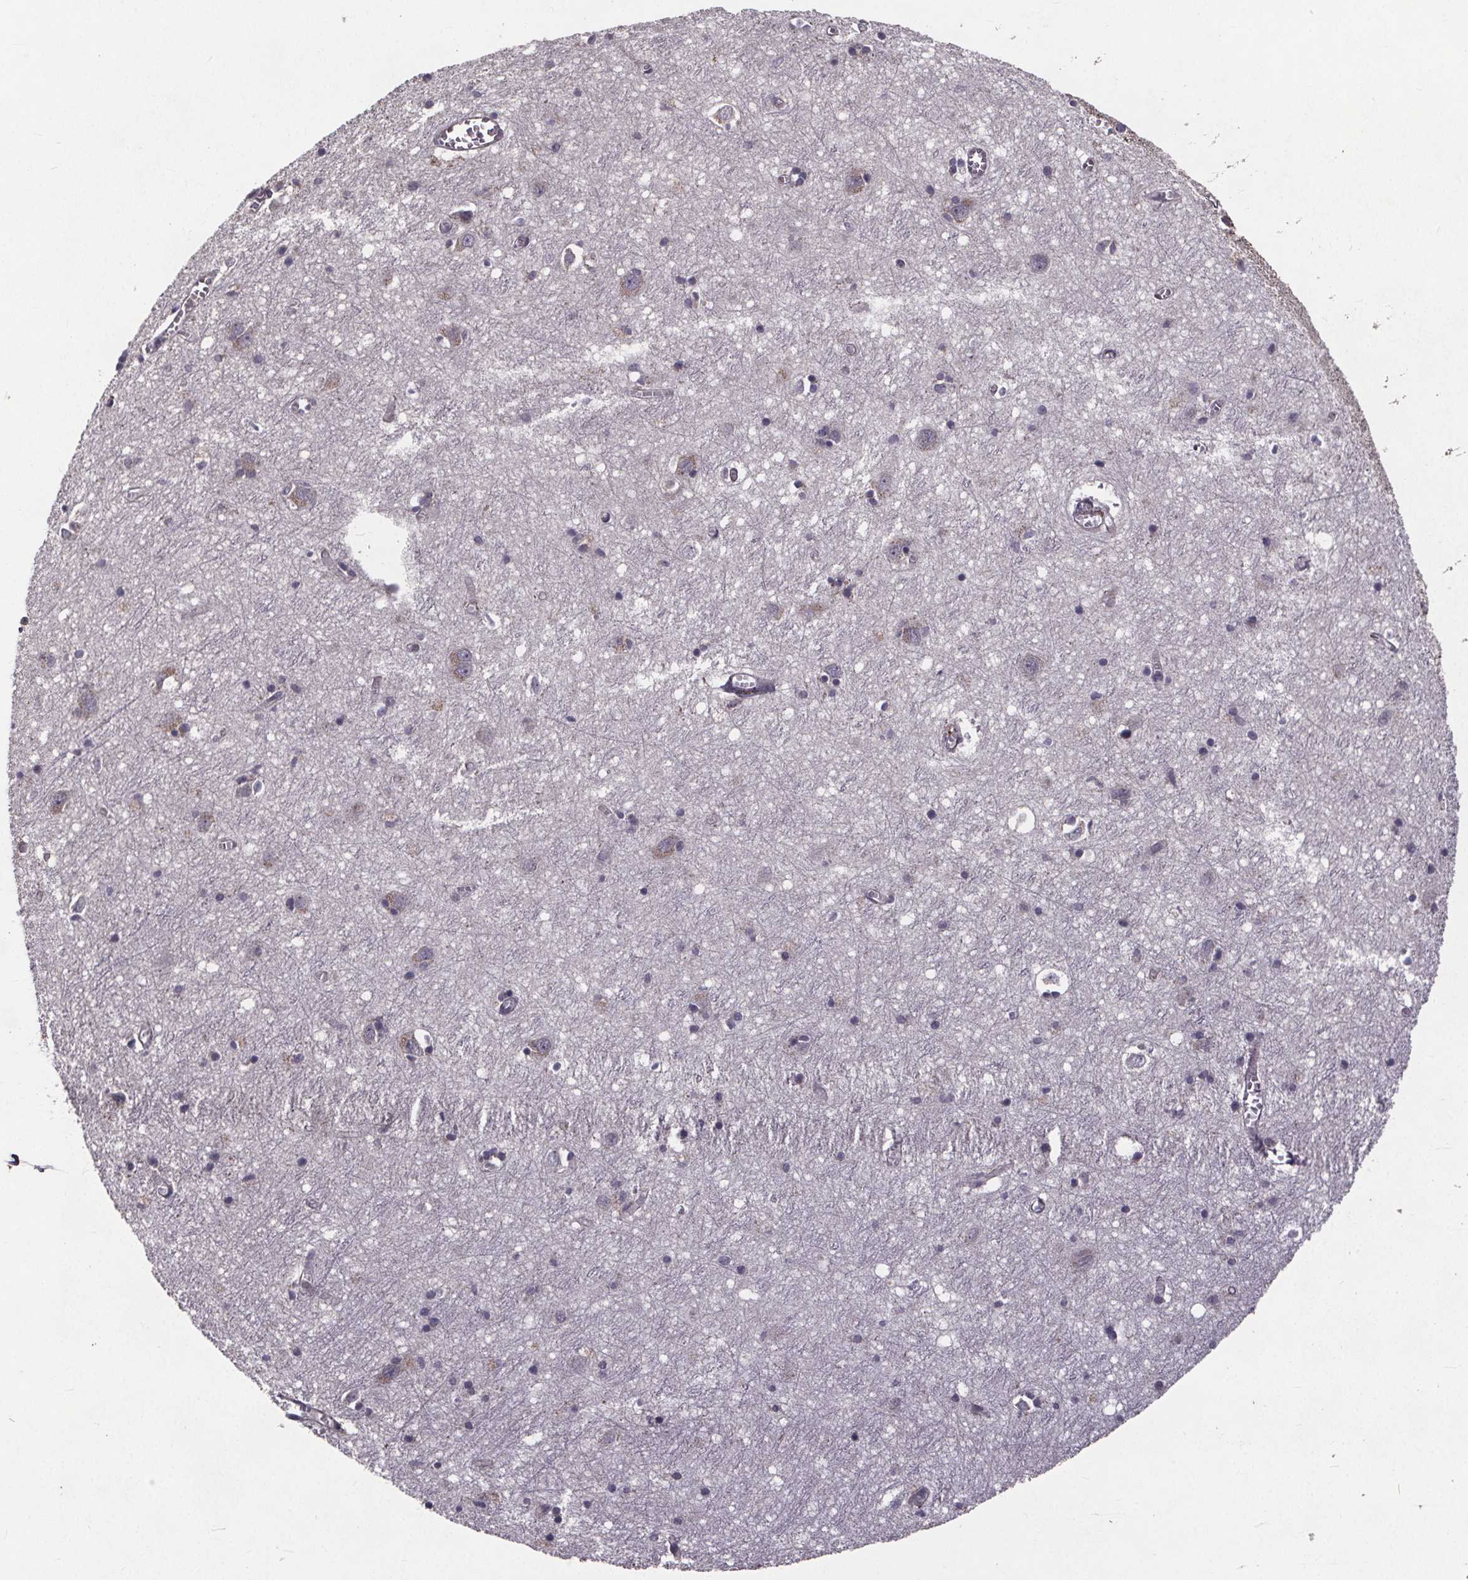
{"staining": {"intensity": "moderate", "quantity": "<25%", "location": "cytoplasmic/membranous"}, "tissue": "cerebral cortex", "cell_type": "Endothelial cells", "image_type": "normal", "snomed": [{"axis": "morphology", "description": "Normal tissue, NOS"}, {"axis": "topography", "description": "Cerebral cortex"}], "caption": "A photomicrograph of human cerebral cortex stained for a protein reveals moderate cytoplasmic/membranous brown staining in endothelial cells. The protein of interest is stained brown, and the nuclei are stained in blue (DAB IHC with brightfield microscopy, high magnification).", "gene": "YME1L1", "patient": {"sex": "male", "age": 70}}